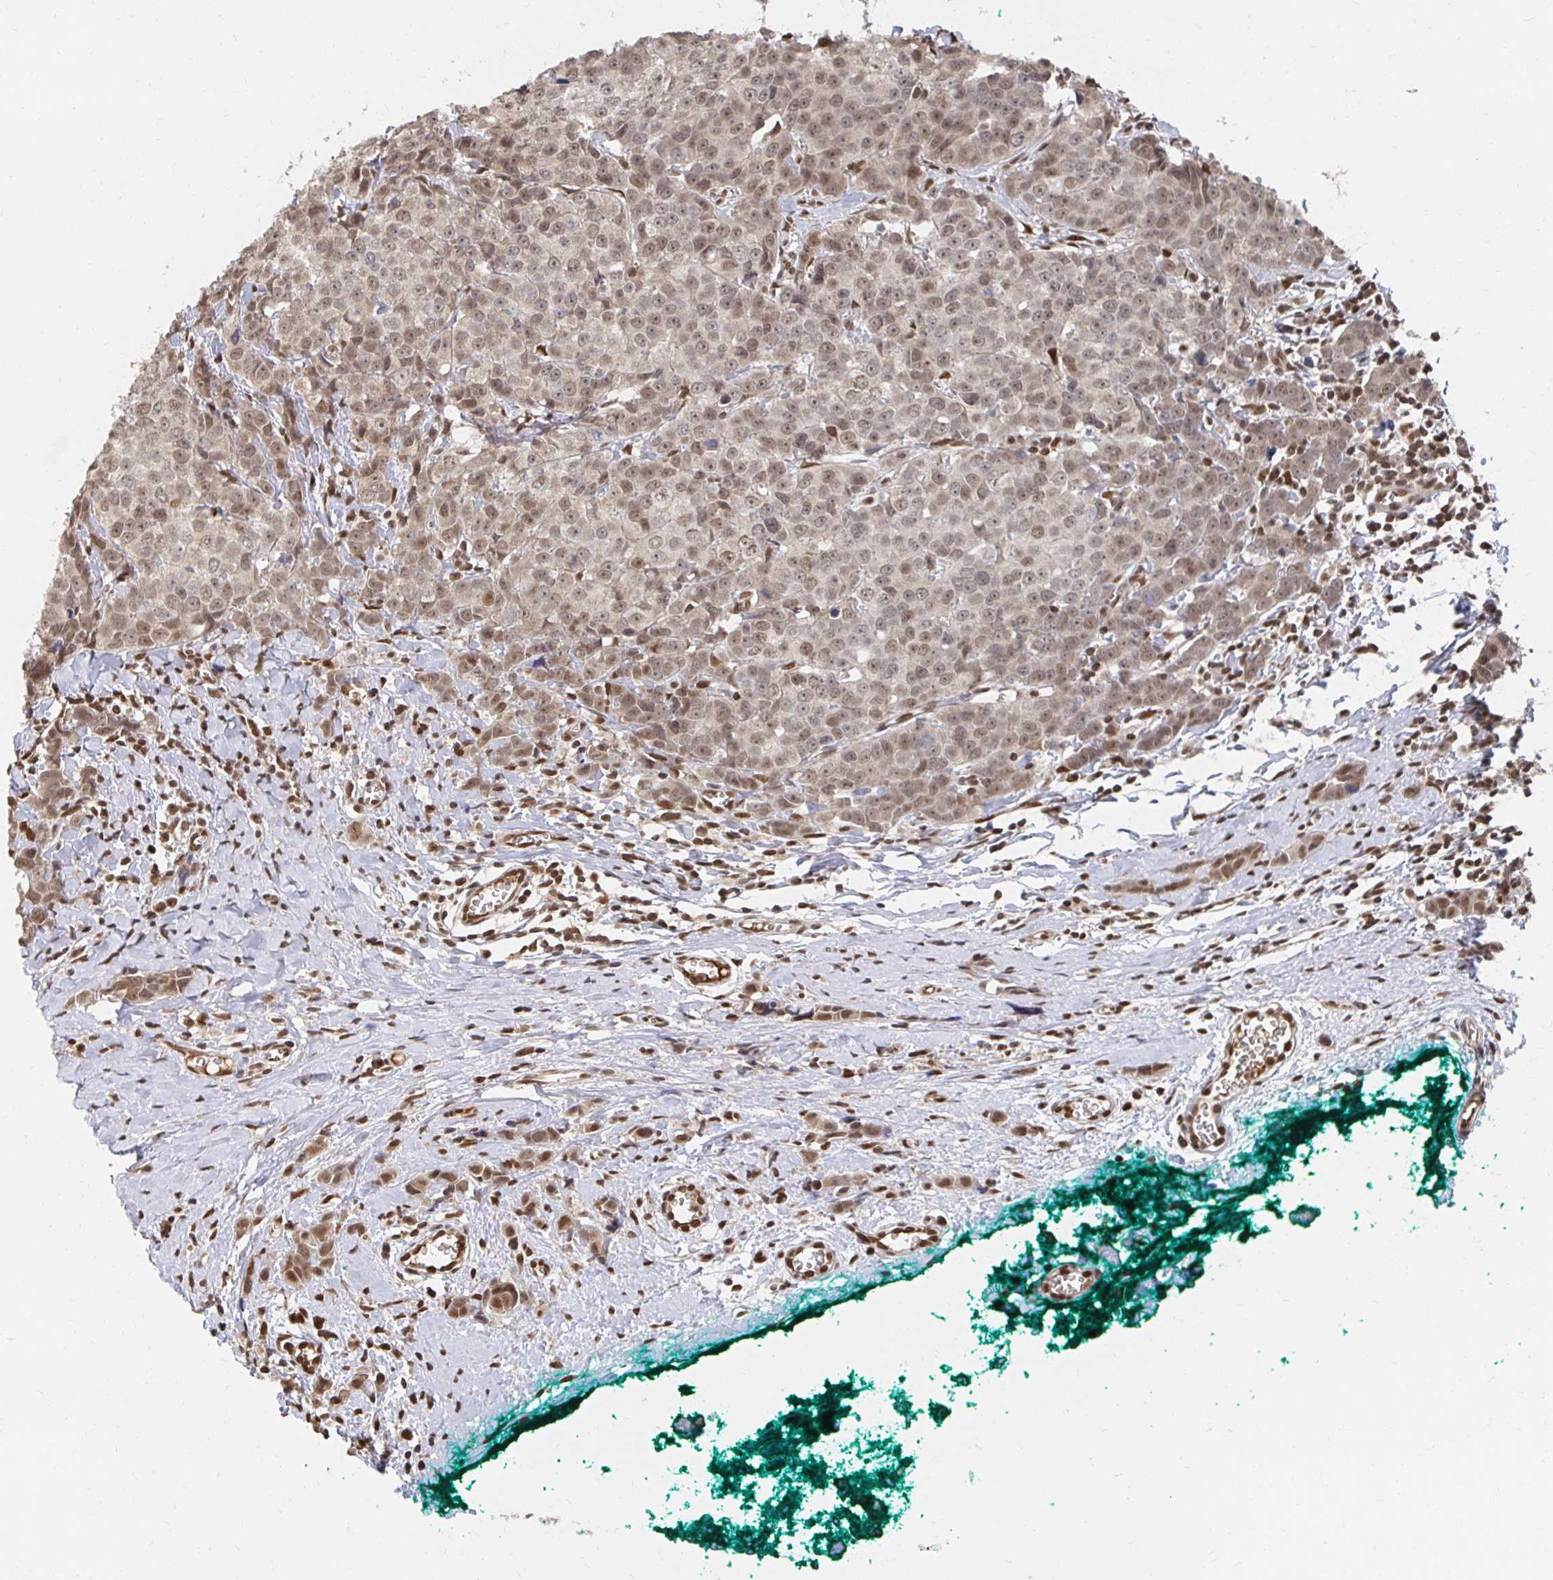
{"staining": {"intensity": "moderate", "quantity": ">75%", "location": "nuclear"}, "tissue": "breast cancer", "cell_type": "Tumor cells", "image_type": "cancer", "snomed": [{"axis": "morphology", "description": "Duct carcinoma"}, {"axis": "topography", "description": "Breast"}], "caption": "Human invasive ductal carcinoma (breast) stained for a protein (brown) shows moderate nuclear positive expression in approximately >75% of tumor cells.", "gene": "GTF3C6", "patient": {"sex": "female", "age": 80}}